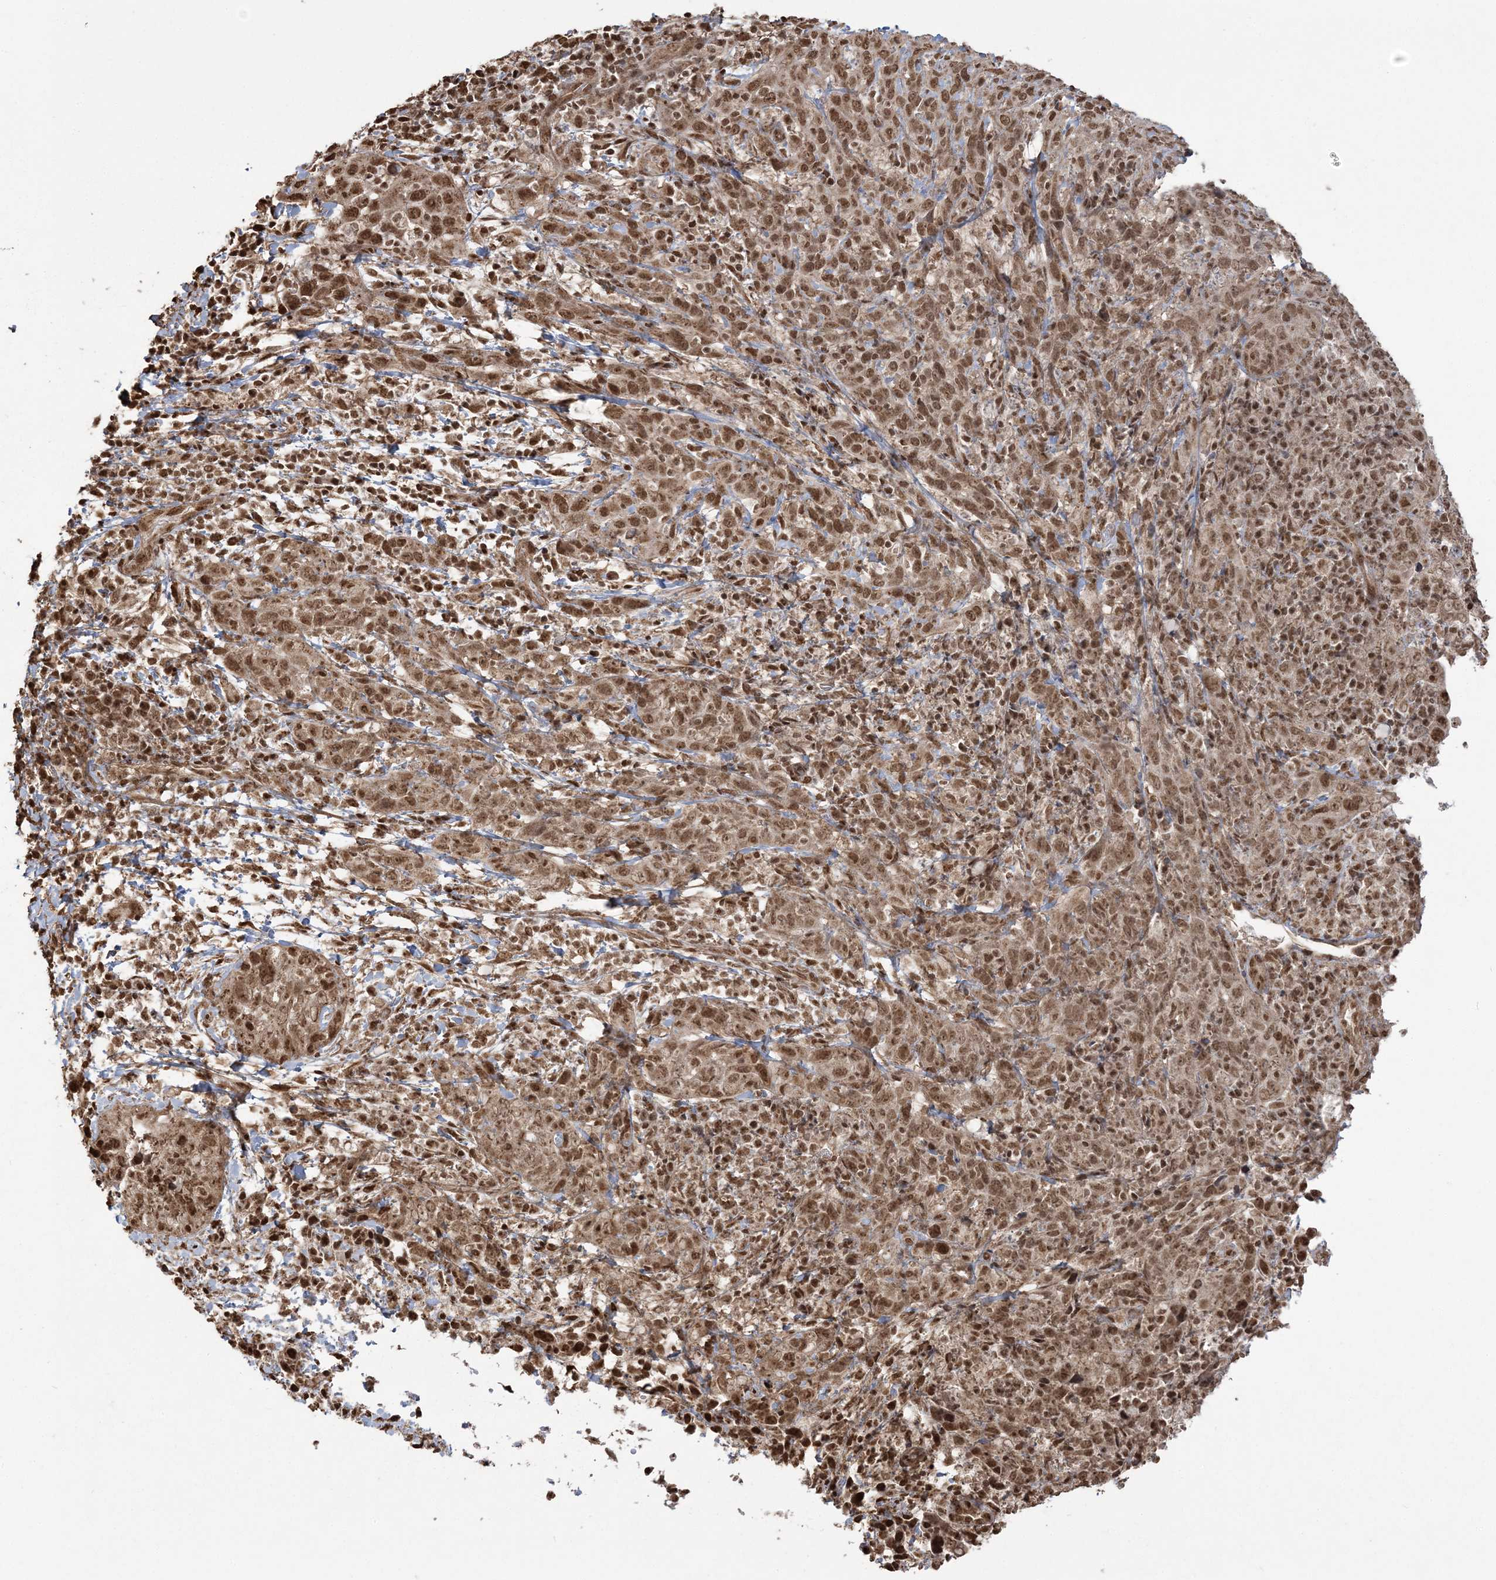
{"staining": {"intensity": "moderate", "quantity": ">75%", "location": "cytoplasmic/membranous,nuclear"}, "tissue": "cervical cancer", "cell_type": "Tumor cells", "image_type": "cancer", "snomed": [{"axis": "morphology", "description": "Squamous cell carcinoma, NOS"}, {"axis": "topography", "description": "Cervix"}], "caption": "Immunohistochemistry (IHC) of cervical cancer (squamous cell carcinoma) displays medium levels of moderate cytoplasmic/membranous and nuclear positivity in about >75% of tumor cells.", "gene": "ZNF839", "patient": {"sex": "female", "age": 46}}